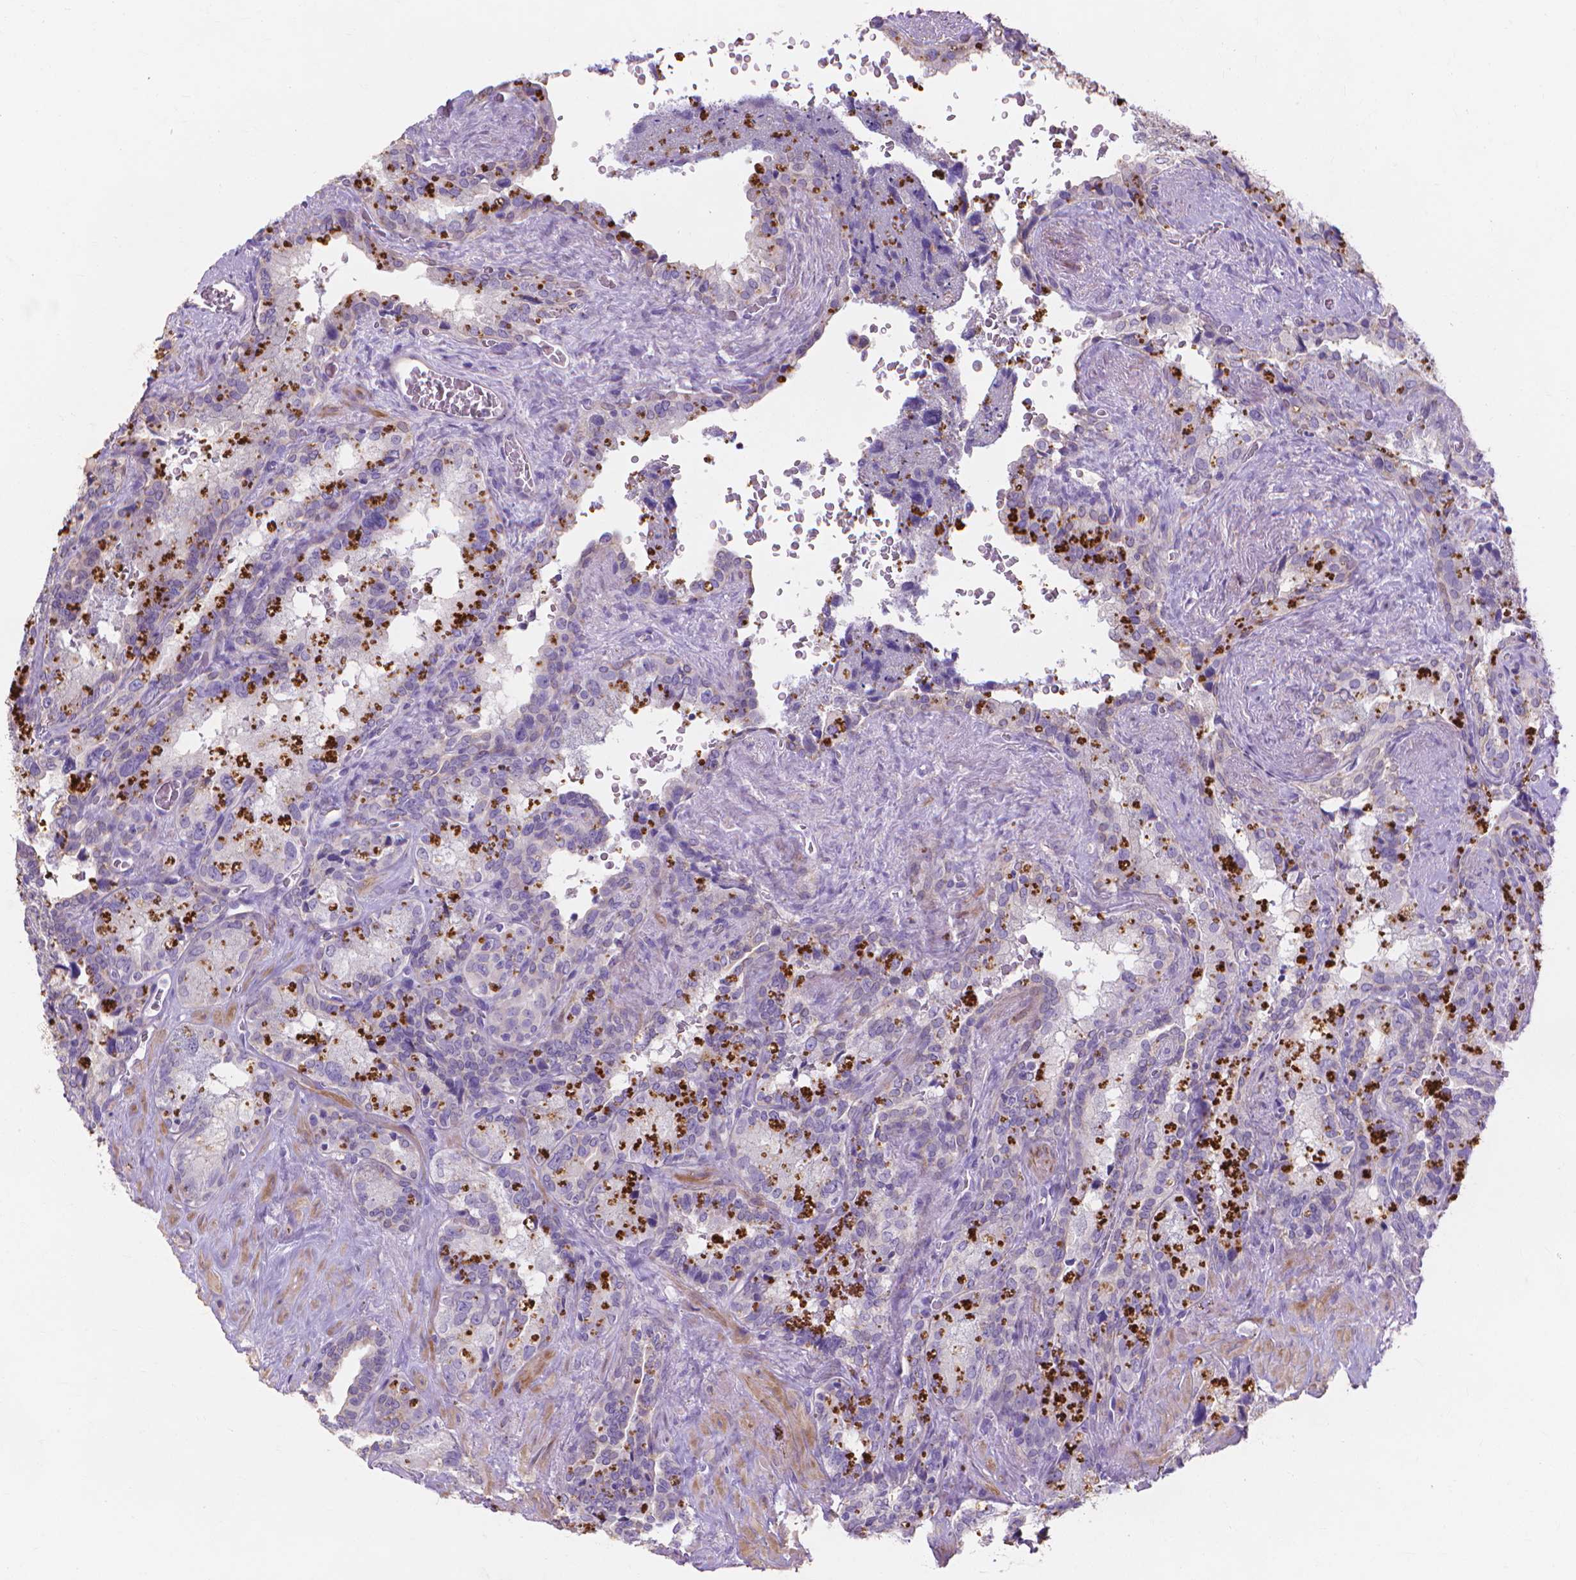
{"staining": {"intensity": "negative", "quantity": "none", "location": "none"}, "tissue": "seminal vesicle", "cell_type": "Glandular cells", "image_type": "normal", "snomed": [{"axis": "morphology", "description": "Normal tissue, NOS"}, {"axis": "topography", "description": "Prostate"}, {"axis": "topography", "description": "Seminal veicle"}], "caption": "Unremarkable seminal vesicle was stained to show a protein in brown. There is no significant expression in glandular cells. (DAB (3,3'-diaminobenzidine) IHC, high magnification).", "gene": "MBLAC1", "patient": {"sex": "male", "age": 71}}